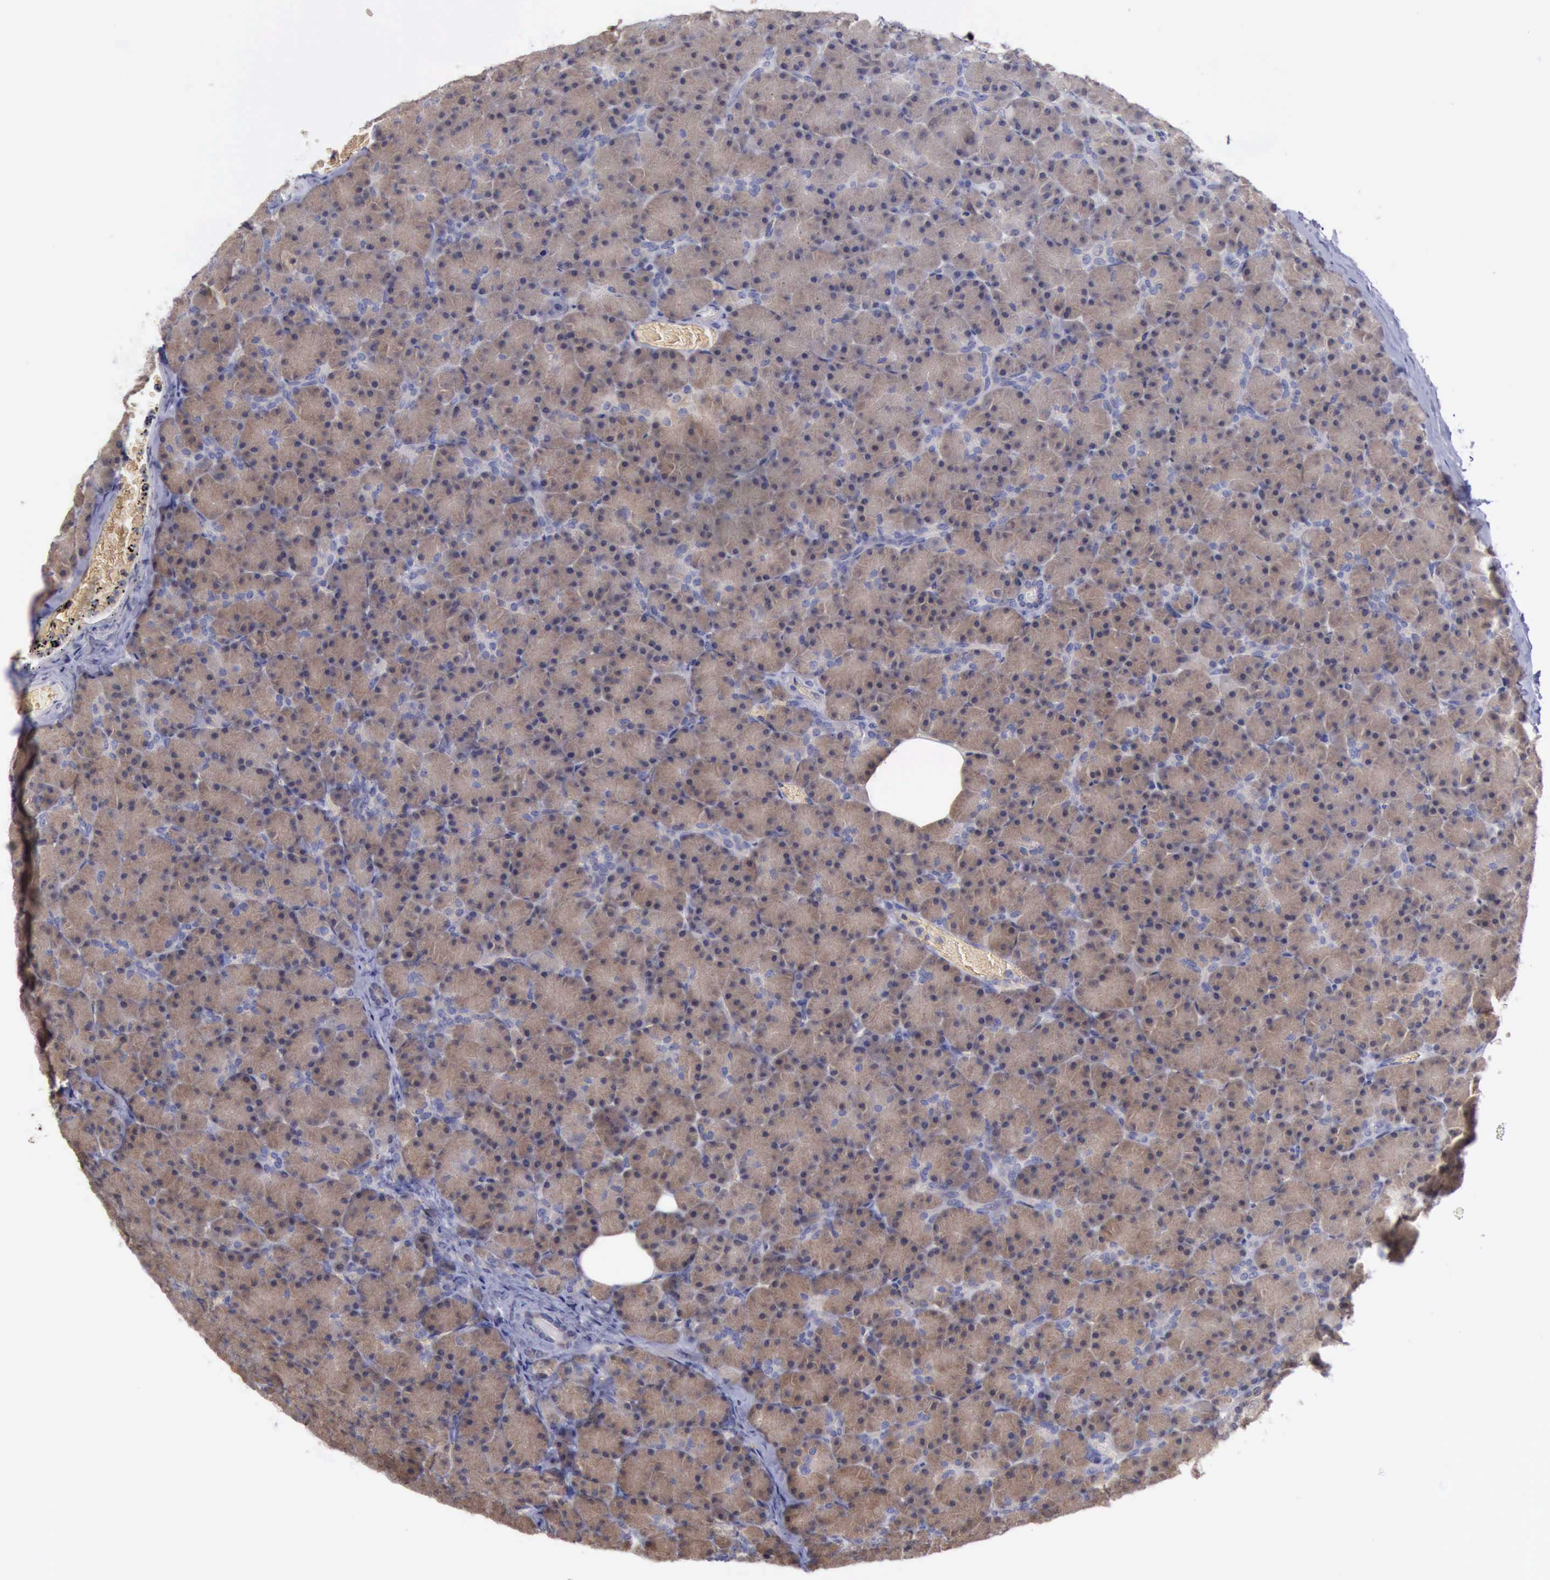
{"staining": {"intensity": "moderate", "quantity": ">75%", "location": "cytoplasmic/membranous"}, "tissue": "pancreas", "cell_type": "Exocrine glandular cells", "image_type": "normal", "snomed": [{"axis": "morphology", "description": "Normal tissue, NOS"}, {"axis": "topography", "description": "Pancreas"}], "caption": "Pancreas stained with DAB IHC reveals medium levels of moderate cytoplasmic/membranous staining in approximately >75% of exocrine glandular cells.", "gene": "CEP128", "patient": {"sex": "female", "age": 43}}